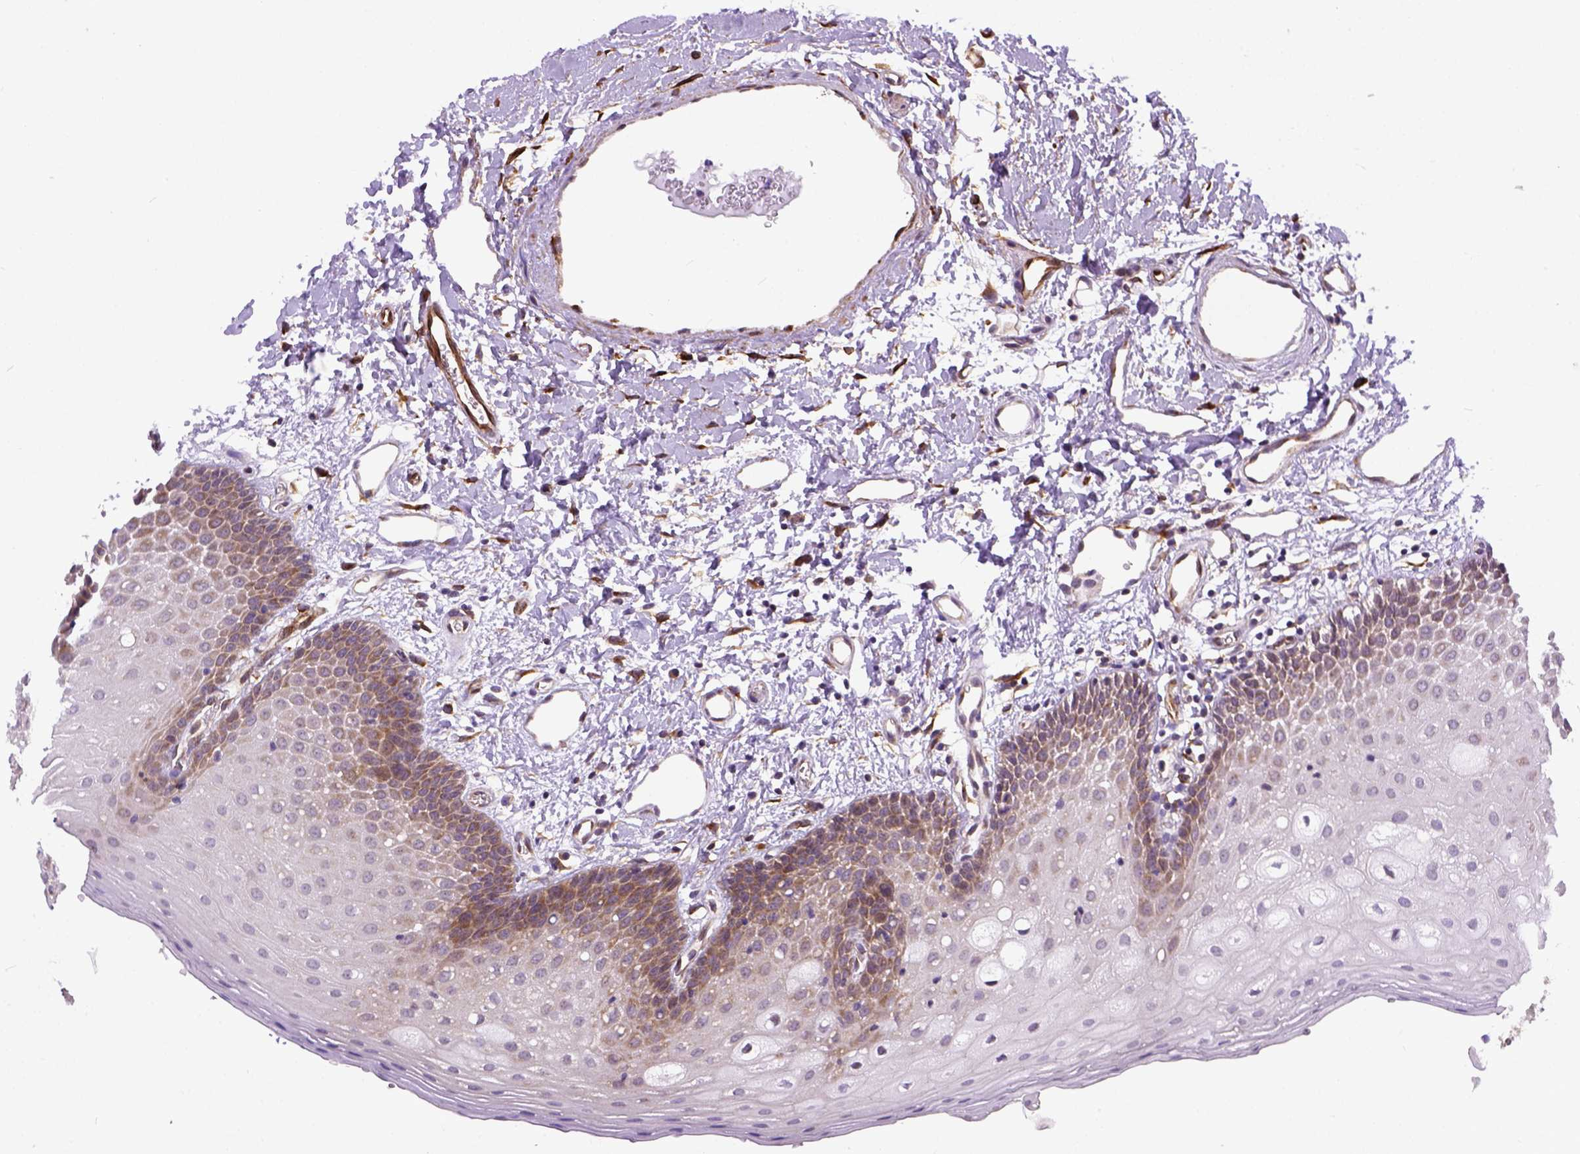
{"staining": {"intensity": "moderate", "quantity": "25%-75%", "location": "cytoplasmic/membranous"}, "tissue": "oral mucosa", "cell_type": "Squamous epithelial cells", "image_type": "normal", "snomed": [{"axis": "morphology", "description": "Normal tissue, NOS"}, {"axis": "topography", "description": "Oral tissue"}], "caption": "The micrograph displays immunohistochemical staining of normal oral mucosa. There is moderate cytoplasmic/membranous expression is seen in approximately 25%-75% of squamous epithelial cells.", "gene": "KAZN", "patient": {"sex": "female", "age": 43}}